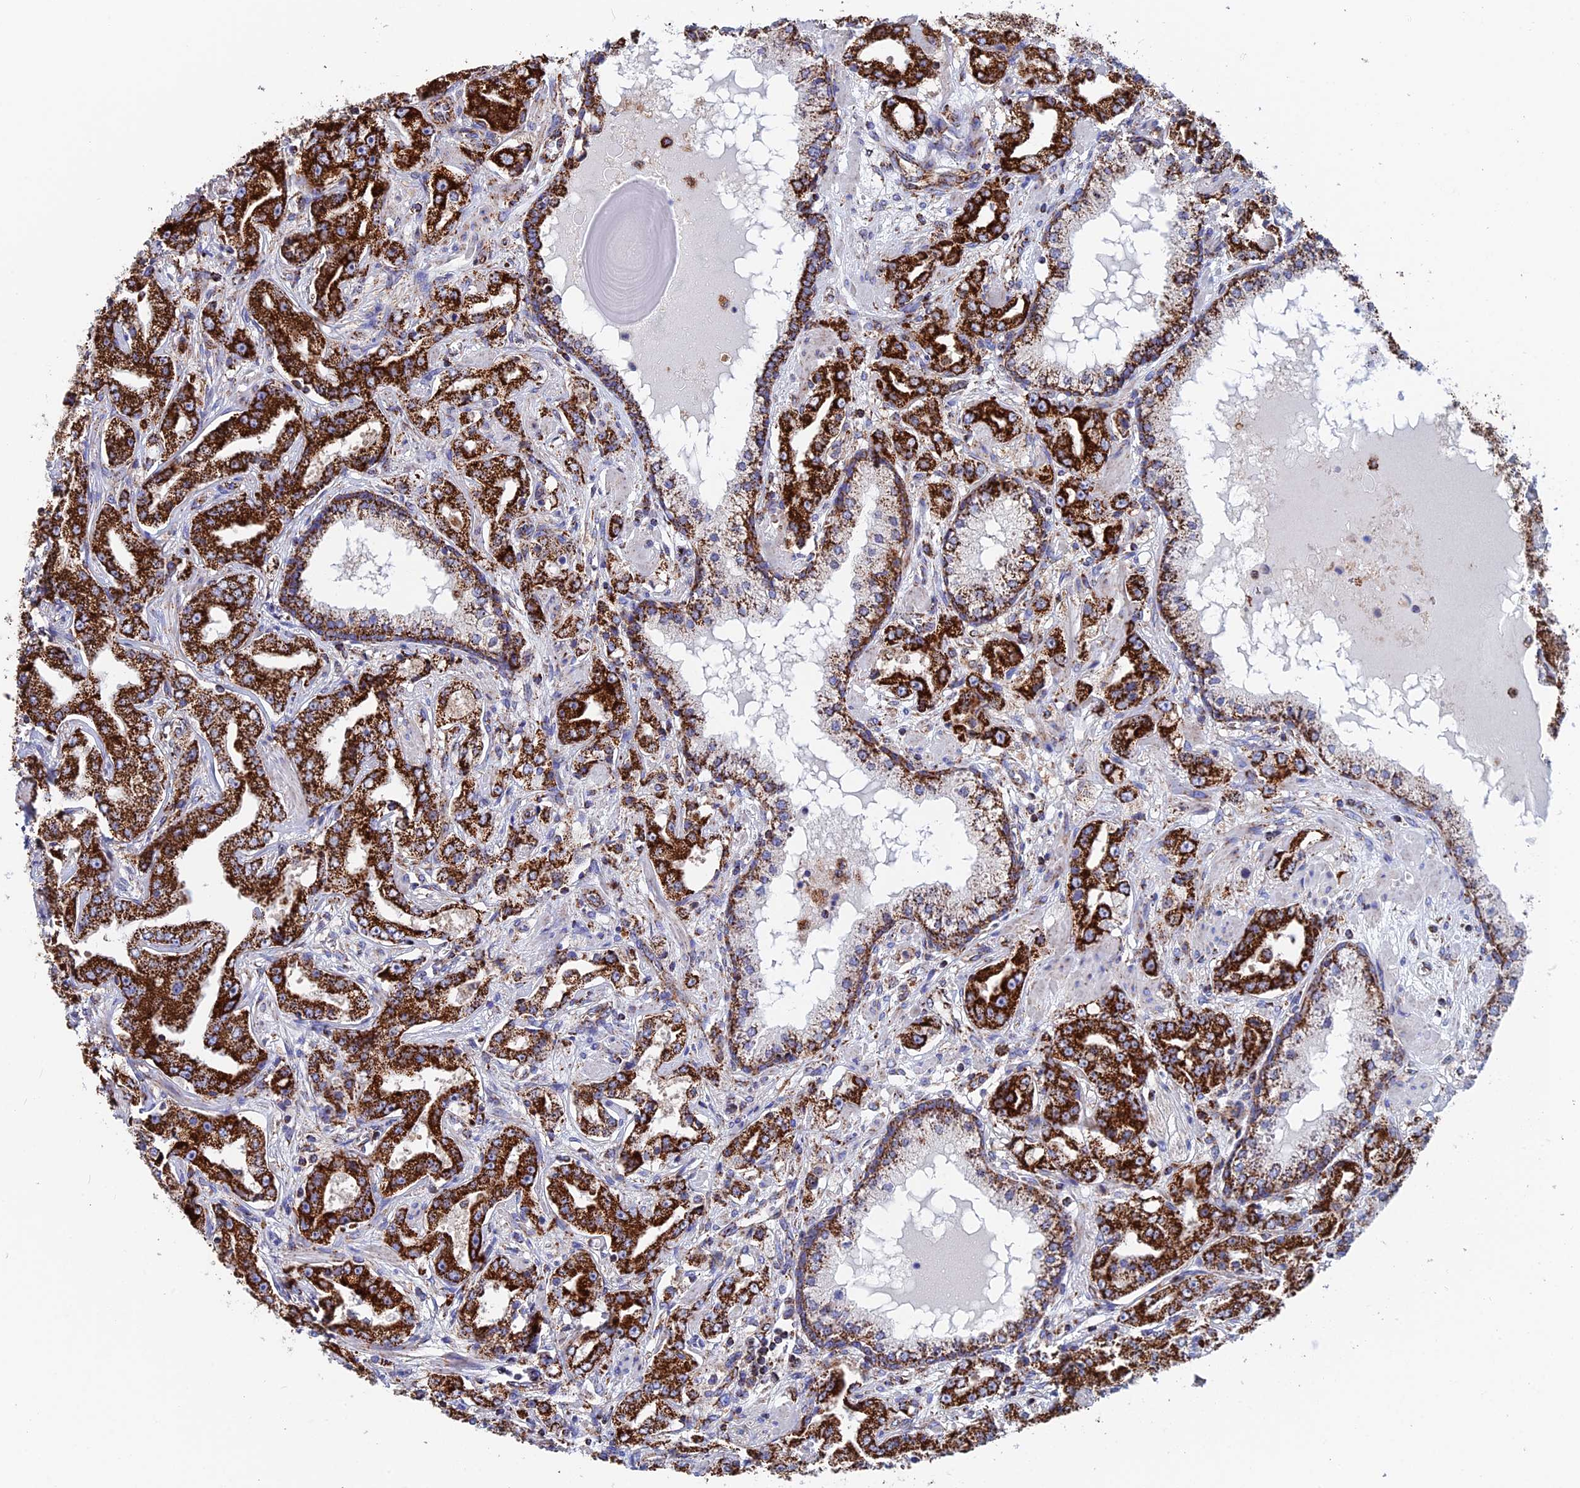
{"staining": {"intensity": "strong", "quantity": ">75%", "location": "cytoplasmic/membranous"}, "tissue": "prostate cancer", "cell_type": "Tumor cells", "image_type": "cancer", "snomed": [{"axis": "morphology", "description": "Adenocarcinoma, High grade"}, {"axis": "topography", "description": "Prostate"}], "caption": "A brown stain labels strong cytoplasmic/membranous staining of a protein in human high-grade adenocarcinoma (prostate) tumor cells.", "gene": "WDR83", "patient": {"sex": "male", "age": 63}}